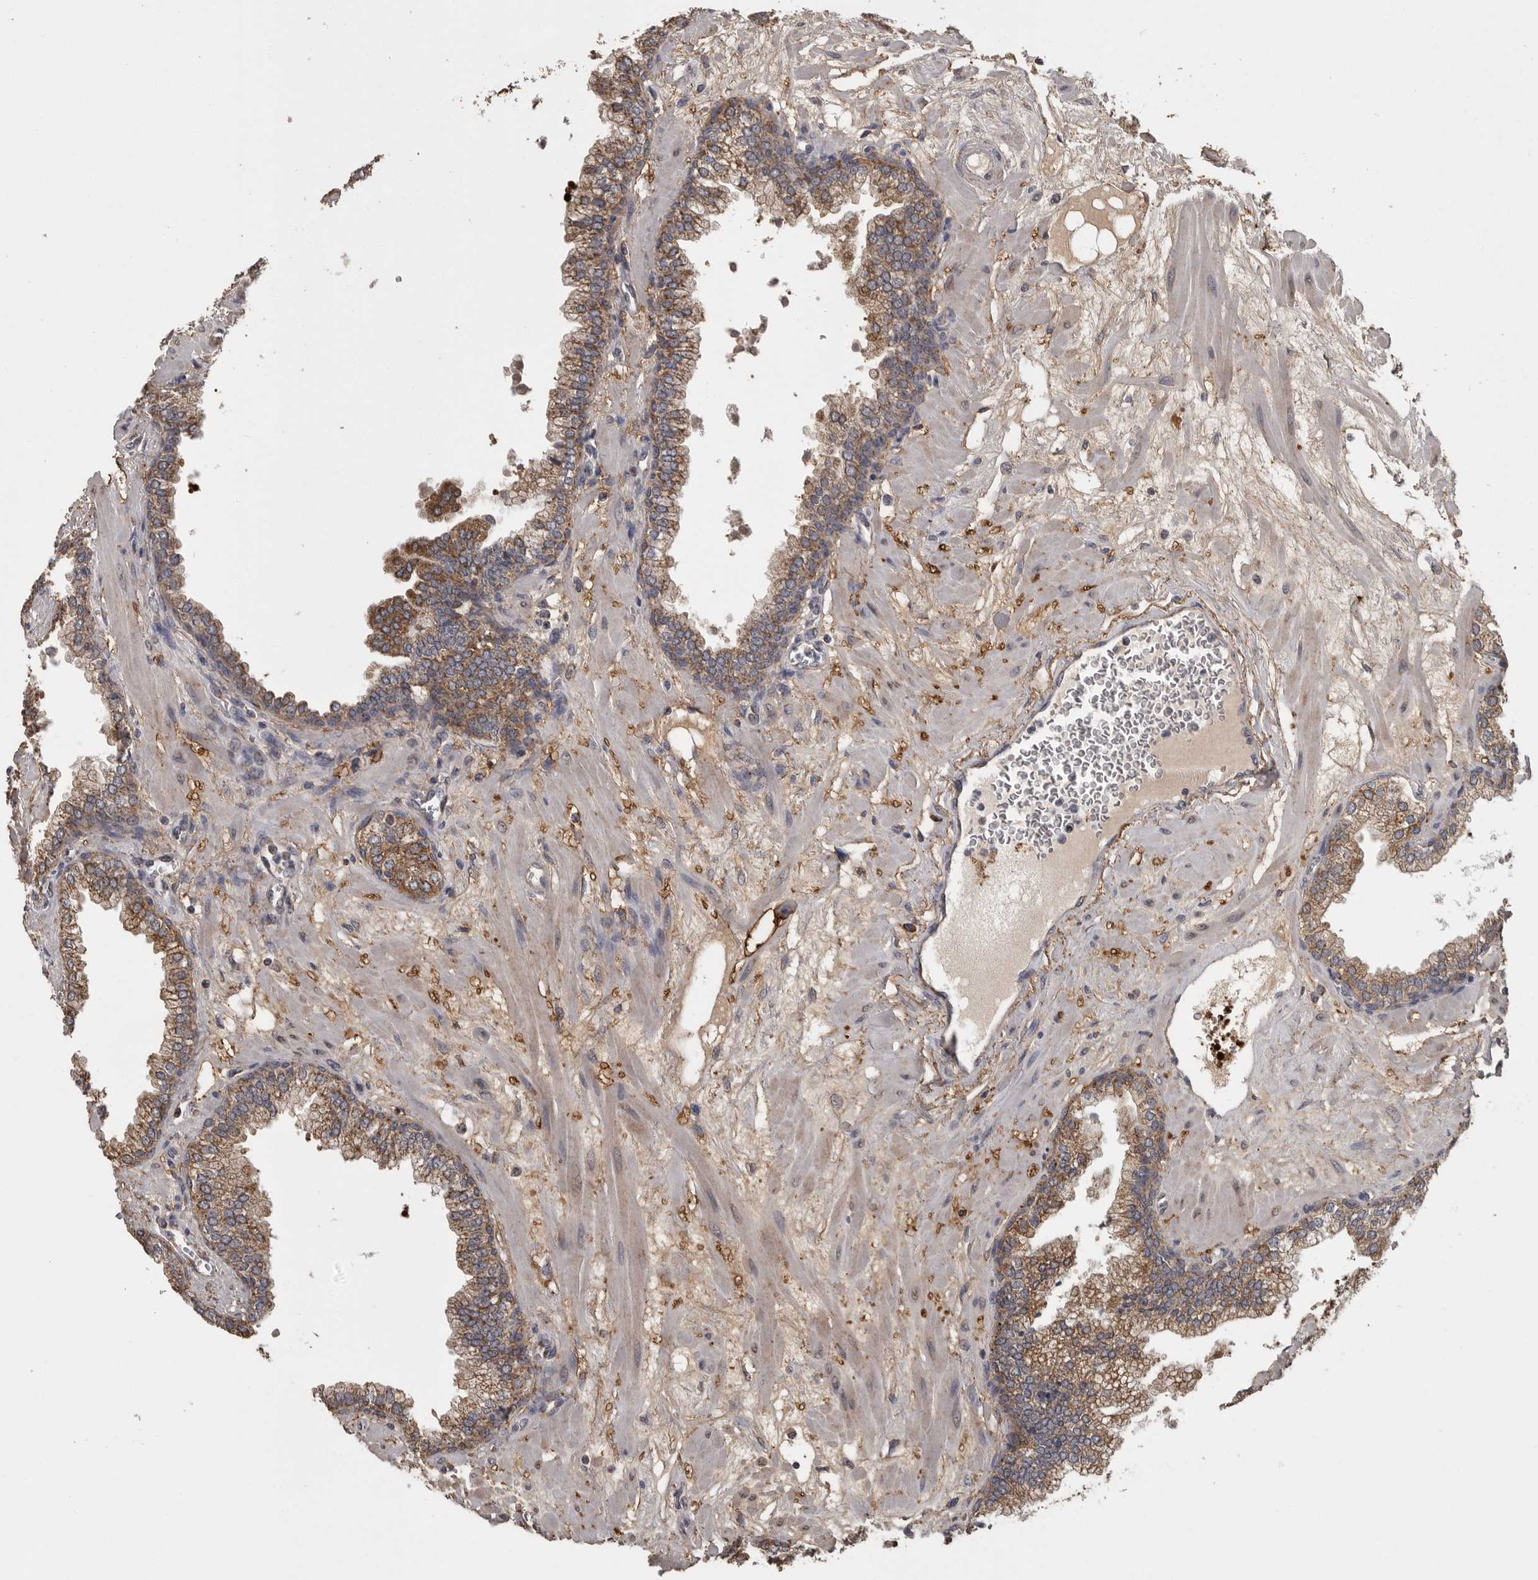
{"staining": {"intensity": "moderate", "quantity": ">75%", "location": "cytoplasmic/membranous"}, "tissue": "prostate", "cell_type": "Glandular cells", "image_type": "normal", "snomed": [{"axis": "morphology", "description": "Normal tissue, NOS"}, {"axis": "morphology", "description": "Urothelial carcinoma, Low grade"}, {"axis": "topography", "description": "Urinary bladder"}, {"axis": "topography", "description": "Prostate"}], "caption": "DAB immunohistochemical staining of normal human prostate reveals moderate cytoplasmic/membranous protein expression in approximately >75% of glandular cells. (DAB IHC with brightfield microscopy, high magnification).", "gene": "FRK", "patient": {"sex": "male", "age": 60}}